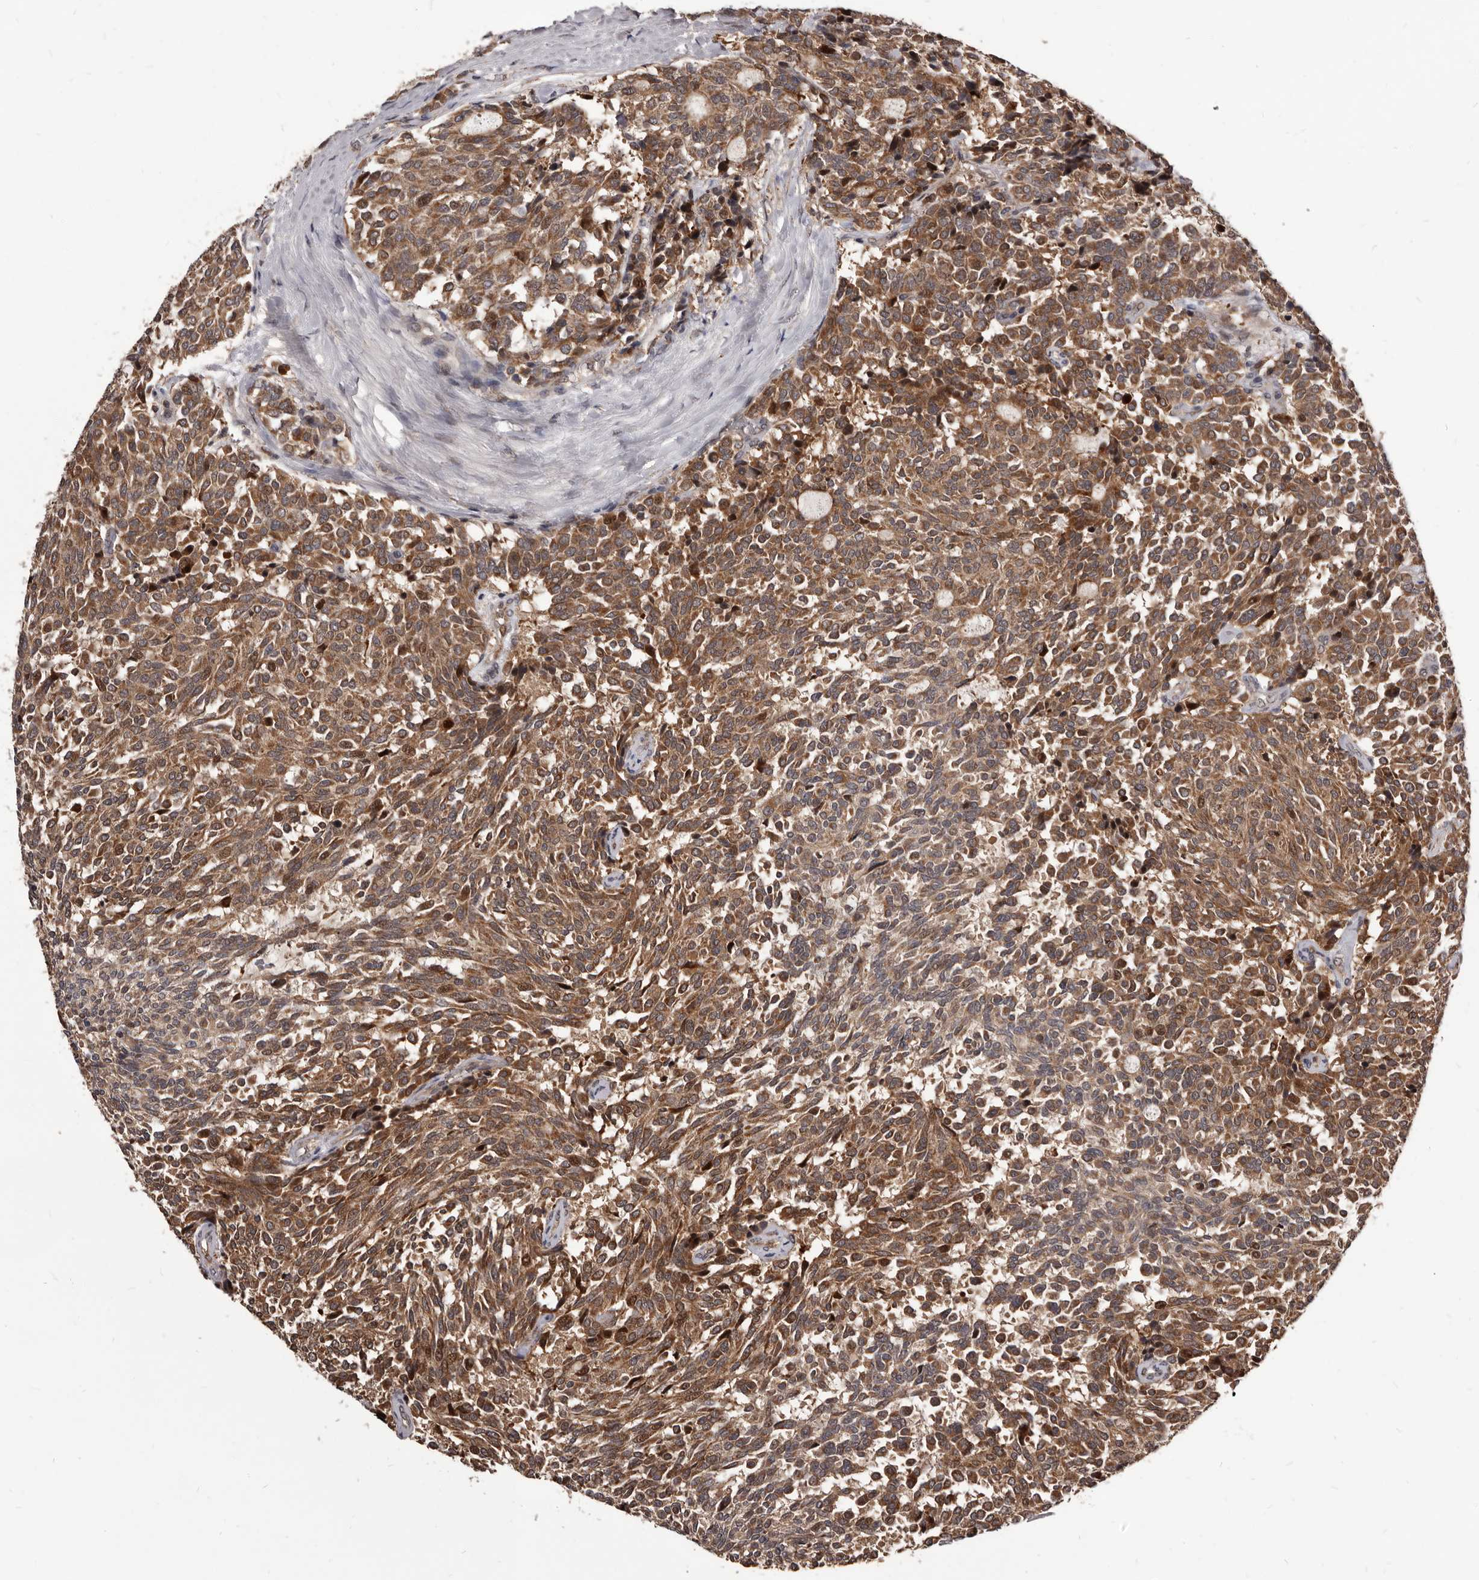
{"staining": {"intensity": "moderate", "quantity": ">75%", "location": "cytoplasmic/membranous"}, "tissue": "carcinoid", "cell_type": "Tumor cells", "image_type": "cancer", "snomed": [{"axis": "morphology", "description": "Carcinoid, malignant, NOS"}, {"axis": "topography", "description": "Pancreas"}], "caption": "Protein expression analysis of malignant carcinoid demonstrates moderate cytoplasmic/membranous staining in approximately >75% of tumor cells.", "gene": "MAP3K14", "patient": {"sex": "female", "age": 54}}